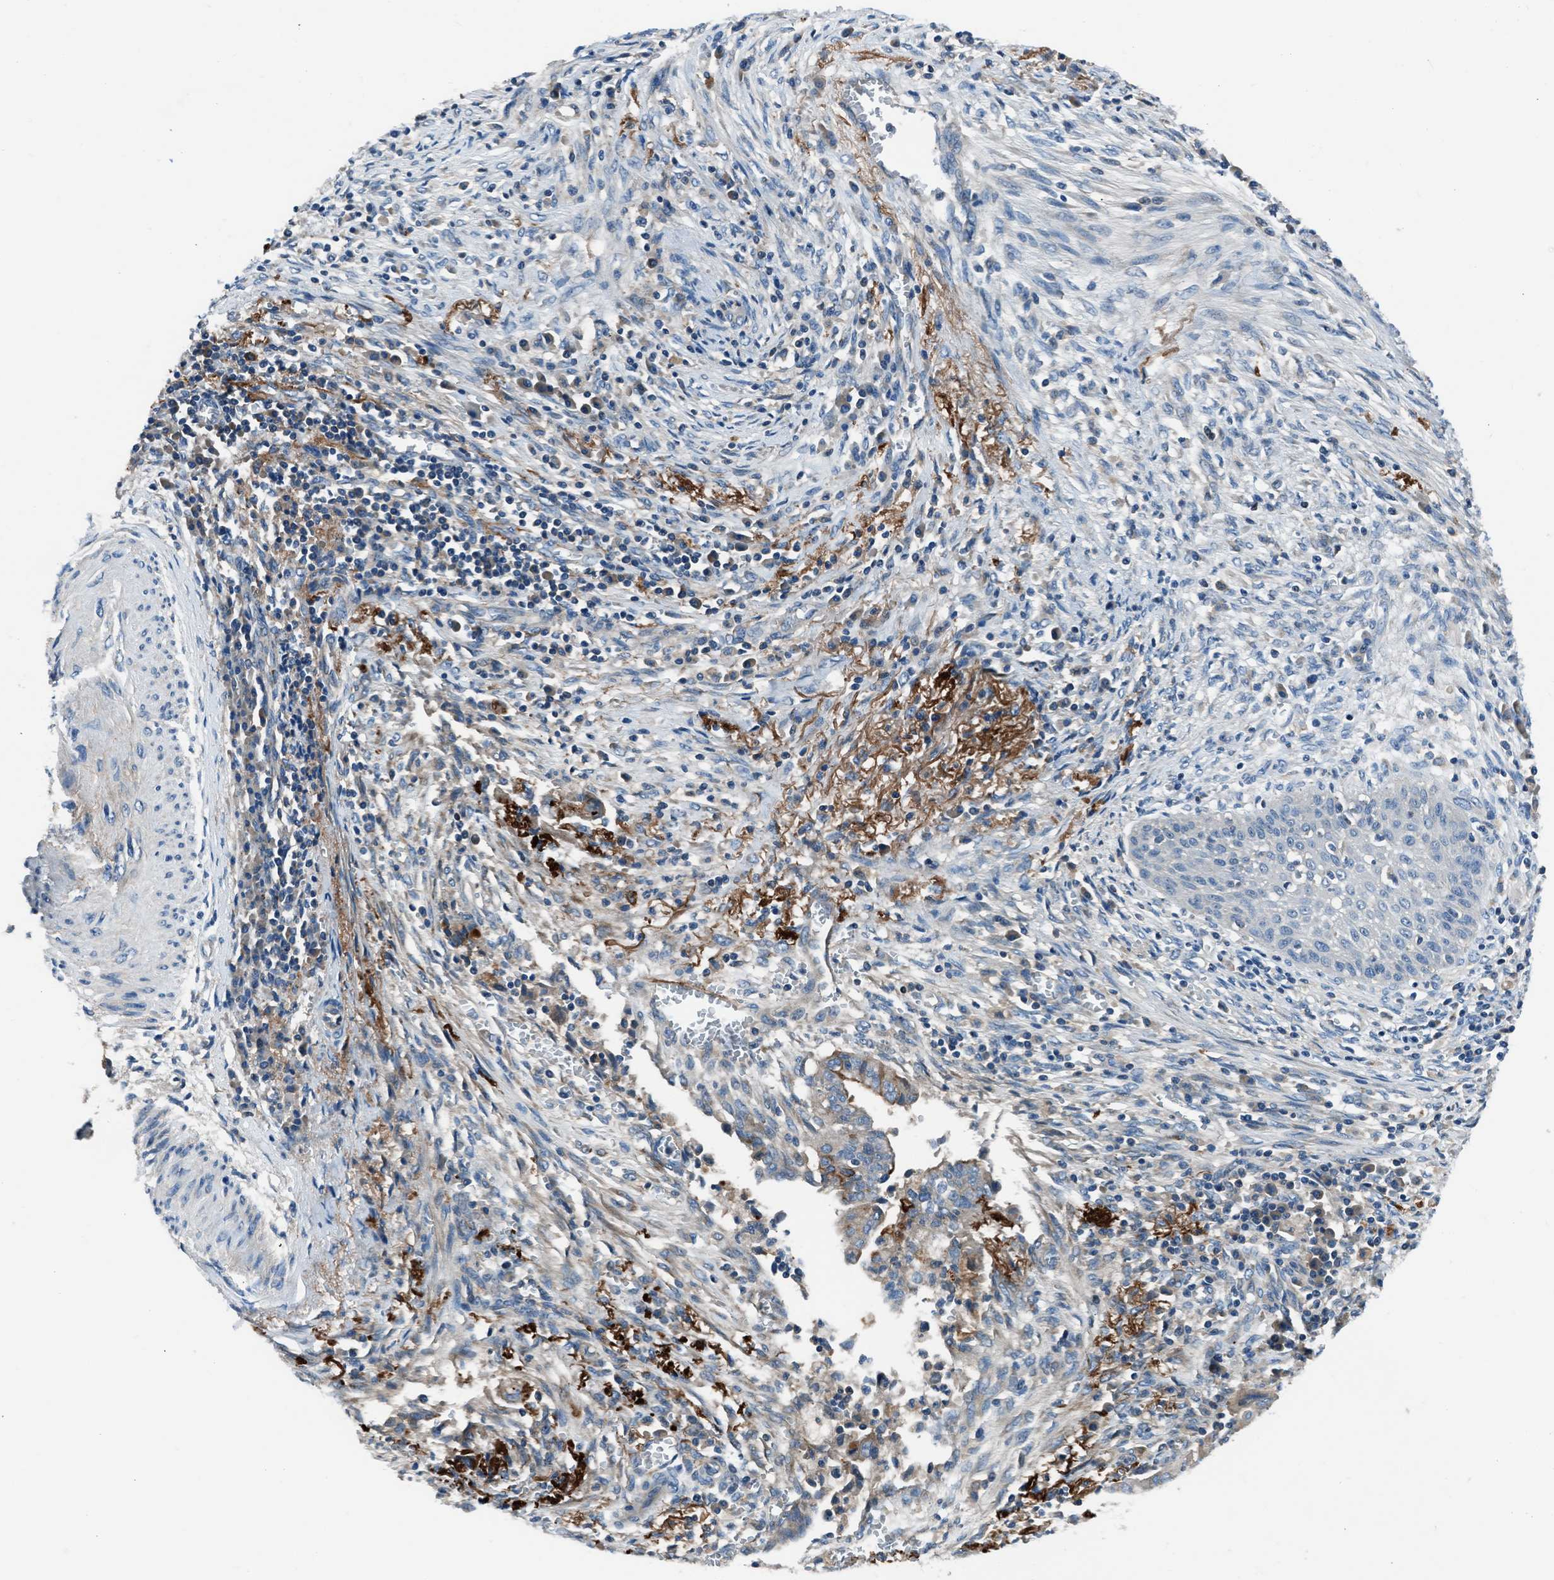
{"staining": {"intensity": "moderate", "quantity": "<25%", "location": "cytoplasmic/membranous"}, "tissue": "cervical cancer", "cell_type": "Tumor cells", "image_type": "cancer", "snomed": [{"axis": "morphology", "description": "Adenocarcinoma, NOS"}, {"axis": "topography", "description": "Cervix"}], "caption": "Cervical adenocarcinoma tissue shows moderate cytoplasmic/membranous positivity in approximately <25% of tumor cells, visualized by immunohistochemistry. The staining is performed using DAB brown chromogen to label protein expression. The nuclei are counter-stained blue using hematoxylin.", "gene": "SLC38A6", "patient": {"sex": "female", "age": 44}}